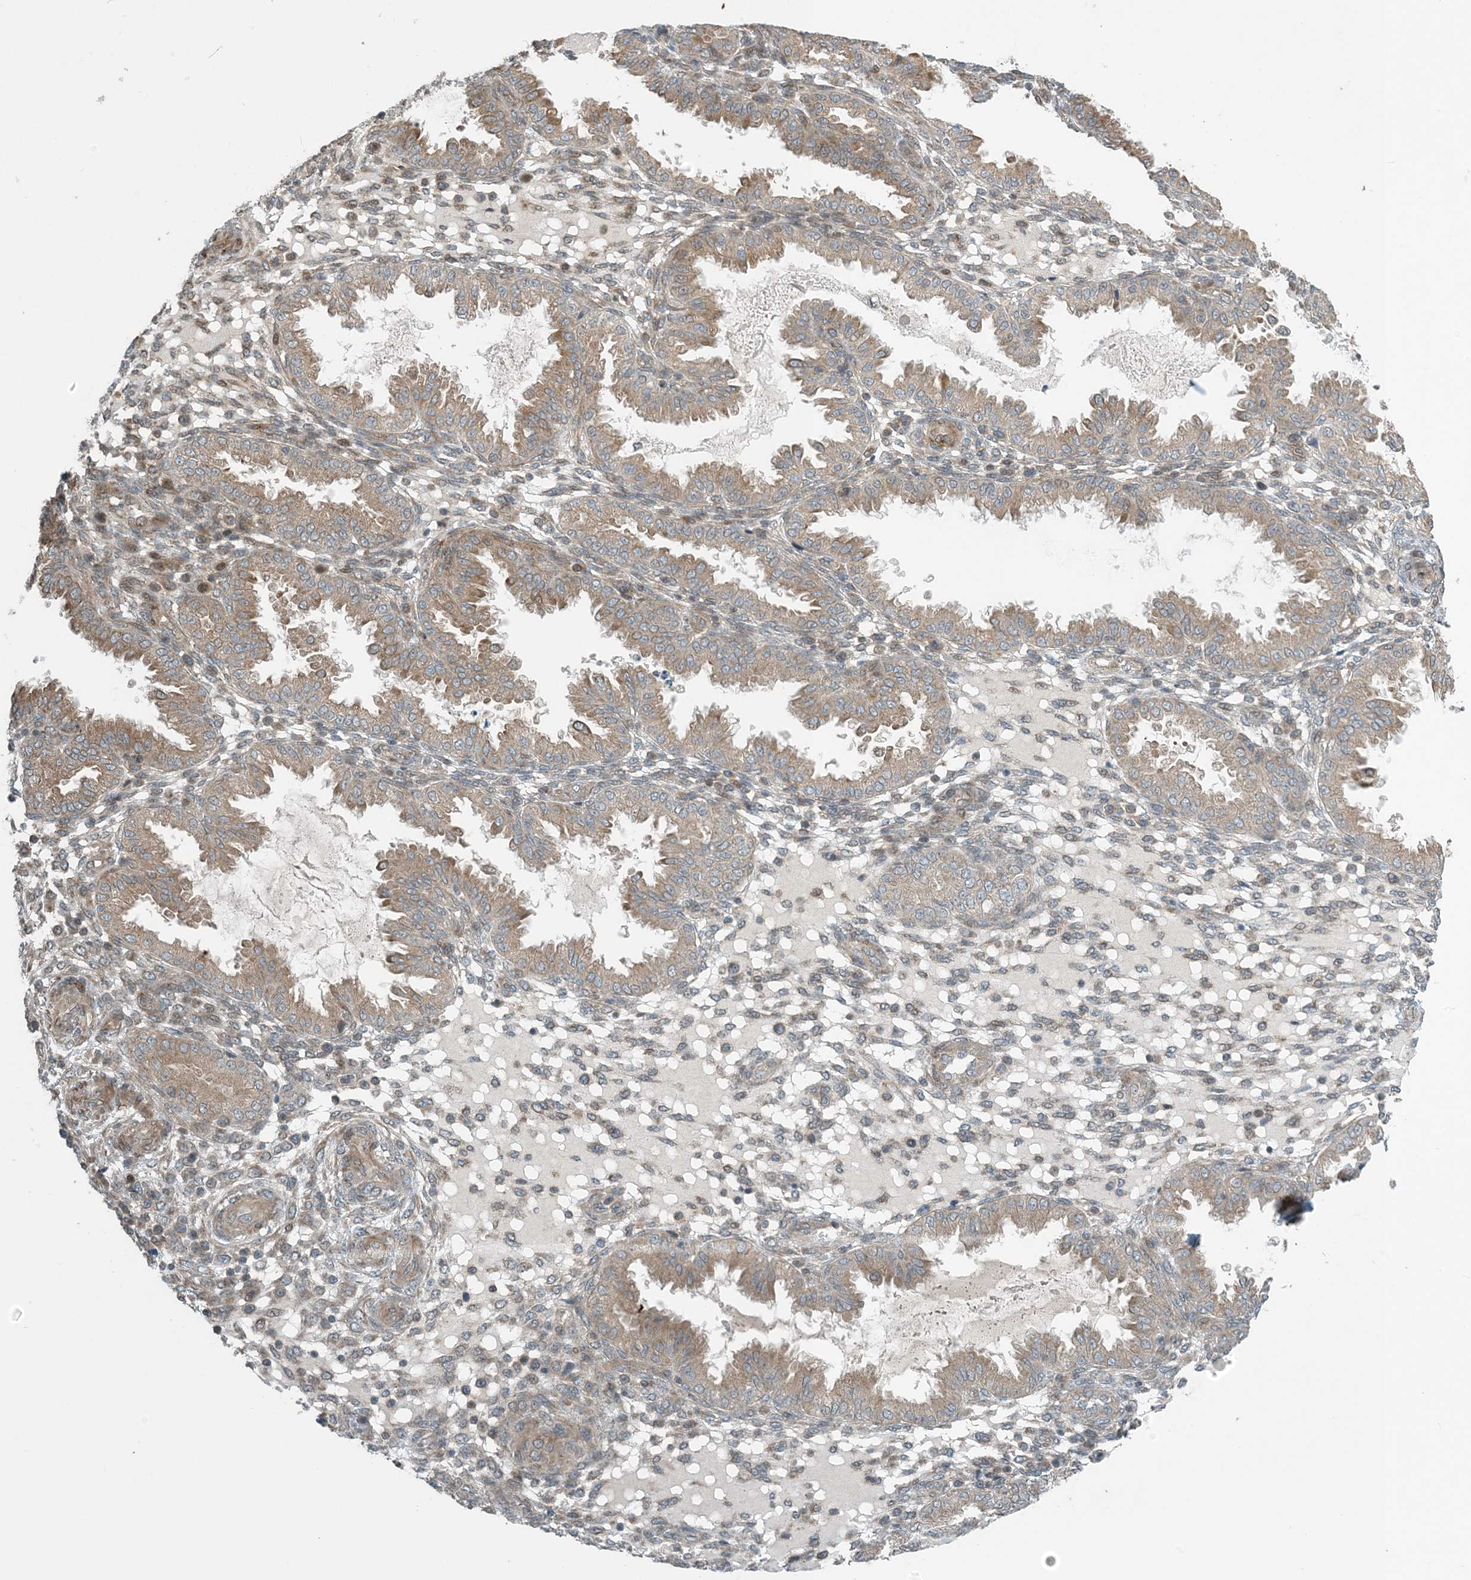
{"staining": {"intensity": "moderate", "quantity": "<25%", "location": "cytoplasmic/membranous"}, "tissue": "endometrium", "cell_type": "Cells in endometrial stroma", "image_type": "normal", "snomed": [{"axis": "morphology", "description": "Normal tissue, NOS"}, {"axis": "topography", "description": "Endometrium"}], "caption": "A brown stain highlights moderate cytoplasmic/membranous expression of a protein in cells in endometrial stroma of unremarkable endometrium. (brown staining indicates protein expression, while blue staining denotes nuclei).", "gene": "ZBTB3", "patient": {"sex": "female", "age": 33}}